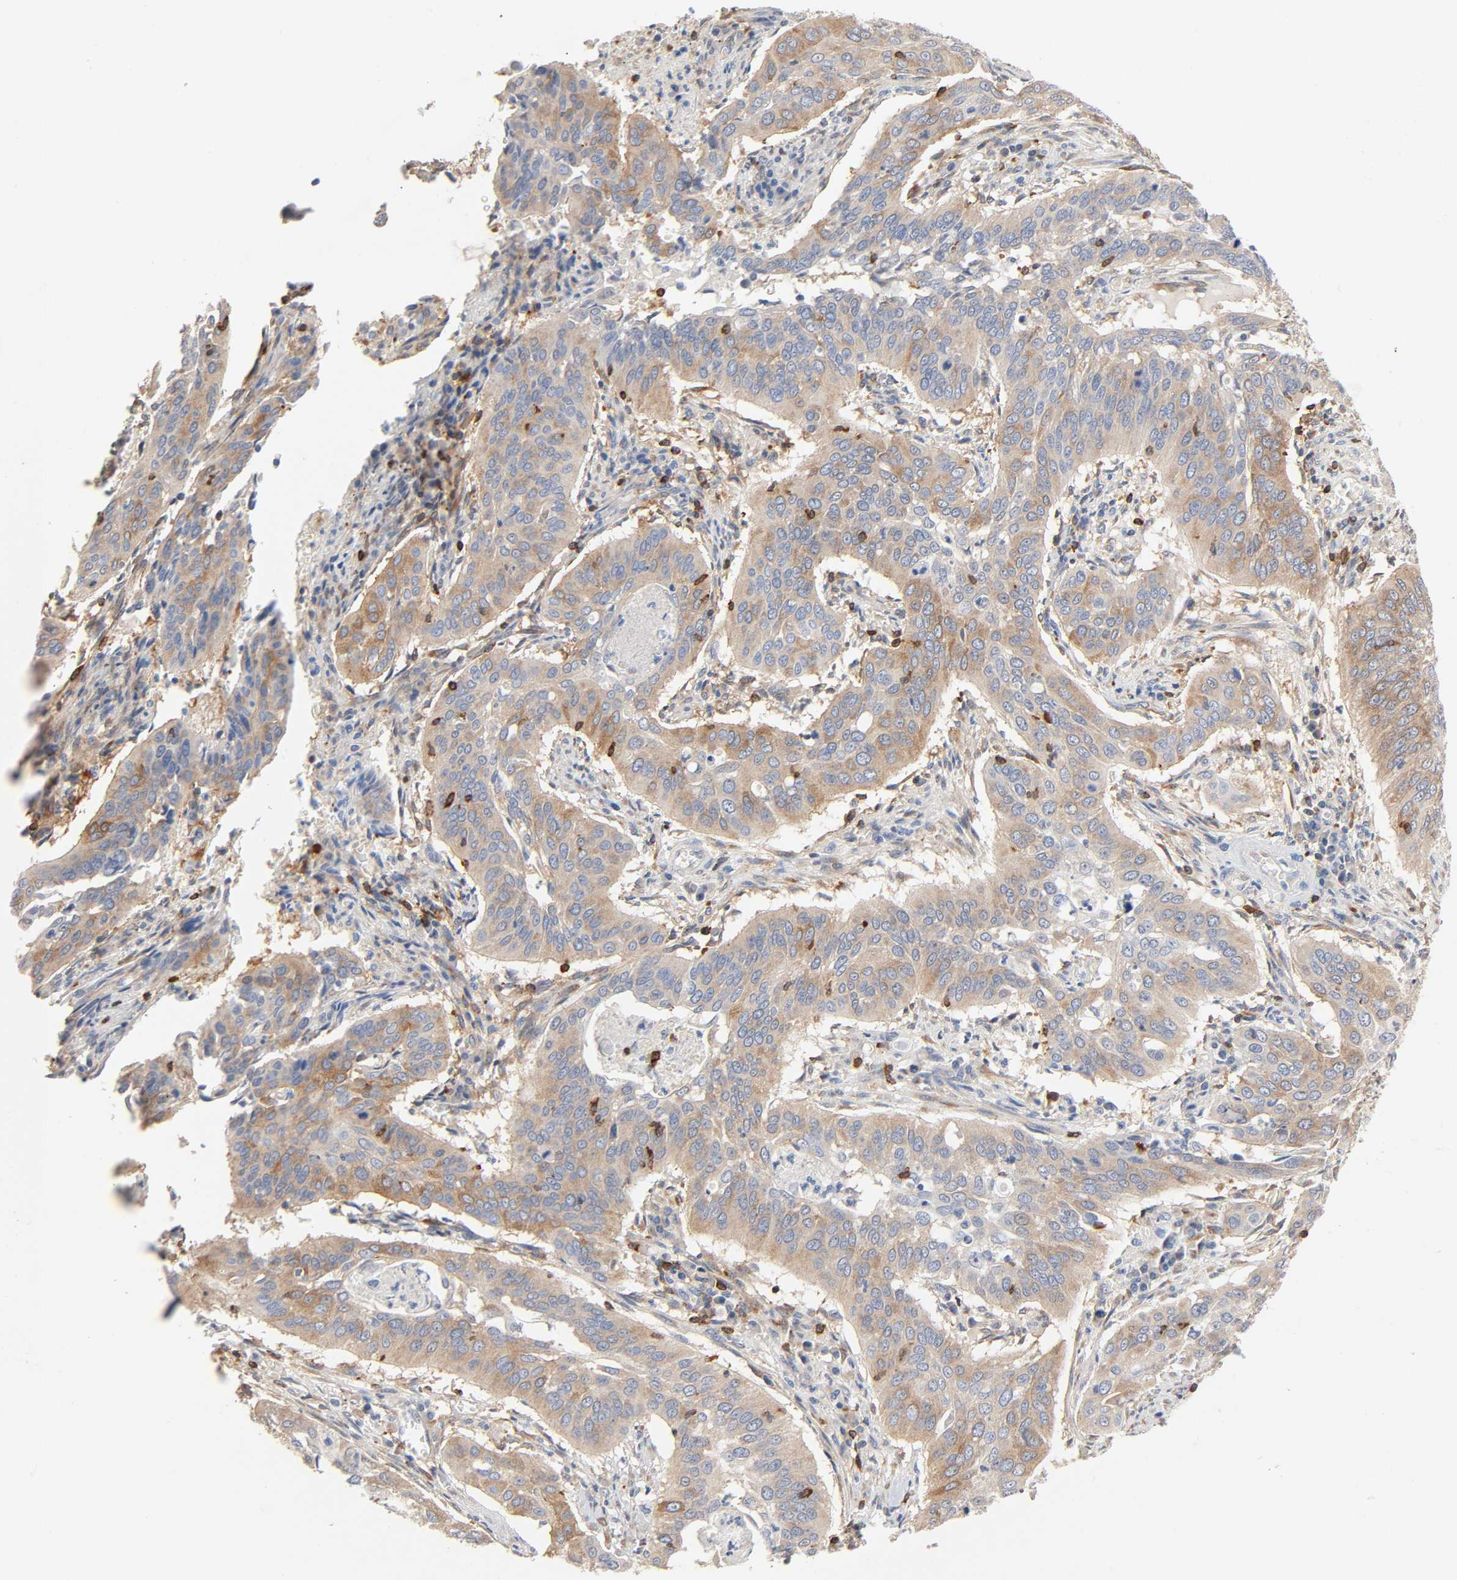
{"staining": {"intensity": "moderate", "quantity": ">75%", "location": "cytoplasmic/membranous"}, "tissue": "cervical cancer", "cell_type": "Tumor cells", "image_type": "cancer", "snomed": [{"axis": "morphology", "description": "Squamous cell carcinoma, NOS"}, {"axis": "topography", "description": "Cervix"}], "caption": "About >75% of tumor cells in human squamous cell carcinoma (cervical) reveal moderate cytoplasmic/membranous protein staining as visualized by brown immunohistochemical staining.", "gene": "BIN1", "patient": {"sex": "female", "age": 39}}